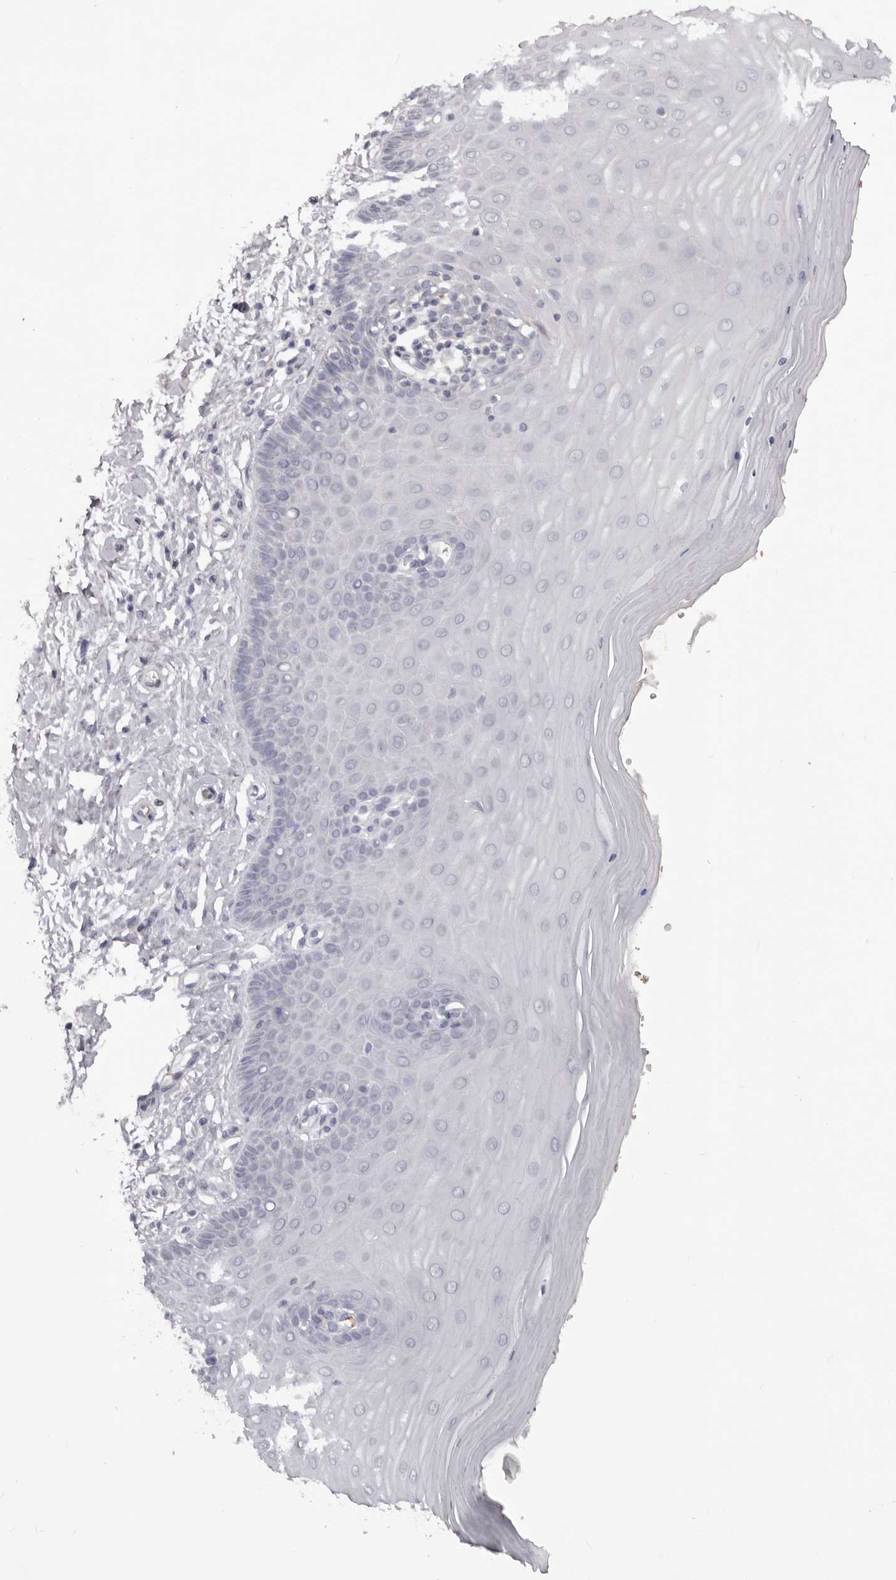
{"staining": {"intensity": "negative", "quantity": "none", "location": "none"}, "tissue": "cervix", "cell_type": "Glandular cells", "image_type": "normal", "snomed": [{"axis": "morphology", "description": "Normal tissue, NOS"}, {"axis": "topography", "description": "Cervix"}], "caption": "A micrograph of cervix stained for a protein reveals no brown staining in glandular cells. The staining was performed using DAB (3,3'-diaminobenzidine) to visualize the protein expression in brown, while the nuclei were stained in blue with hematoxylin (Magnification: 20x).", "gene": "TNR", "patient": {"sex": "female", "age": 55}}